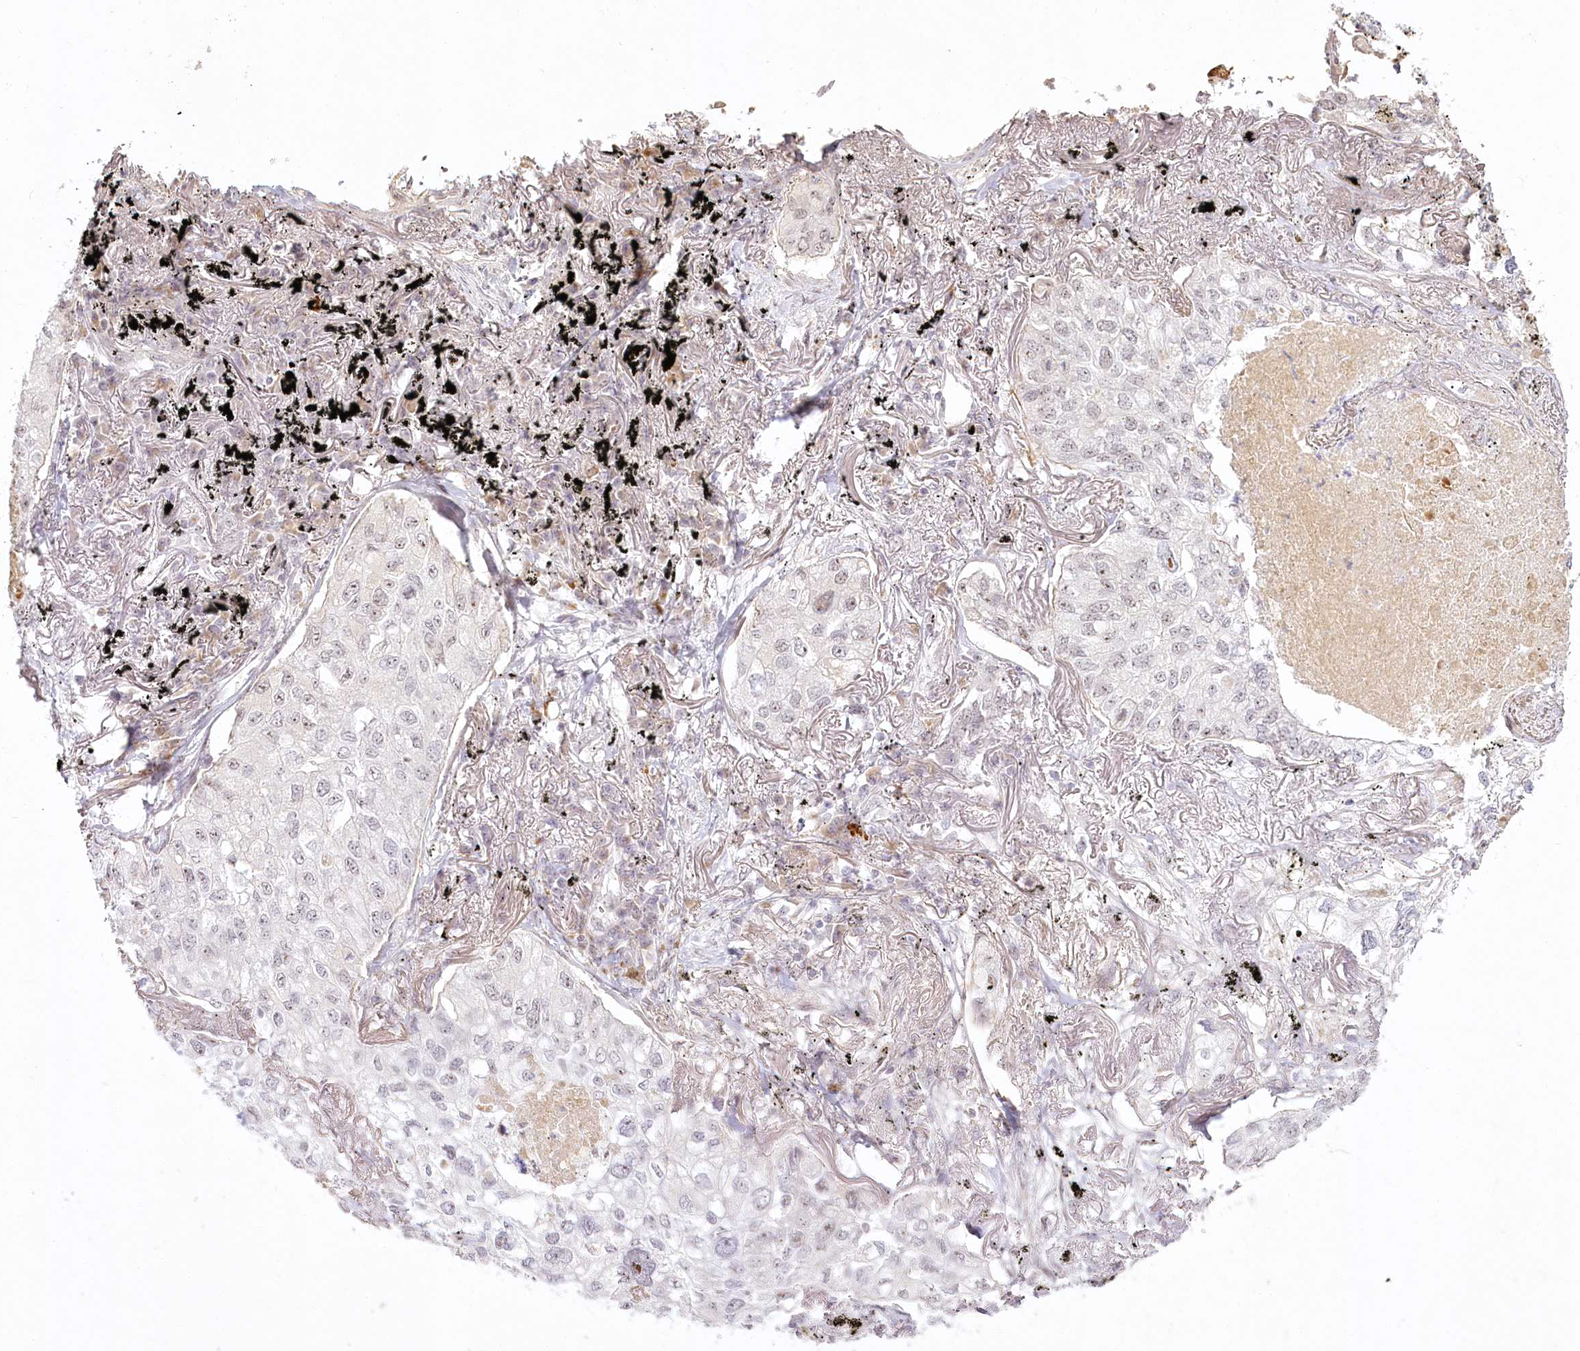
{"staining": {"intensity": "weak", "quantity": "<25%", "location": "nuclear"}, "tissue": "lung cancer", "cell_type": "Tumor cells", "image_type": "cancer", "snomed": [{"axis": "morphology", "description": "Adenocarcinoma, NOS"}, {"axis": "topography", "description": "Lung"}], "caption": "DAB immunohistochemical staining of adenocarcinoma (lung) shows no significant positivity in tumor cells. (DAB (3,3'-diaminobenzidine) IHC with hematoxylin counter stain).", "gene": "EXOSC7", "patient": {"sex": "male", "age": 65}}